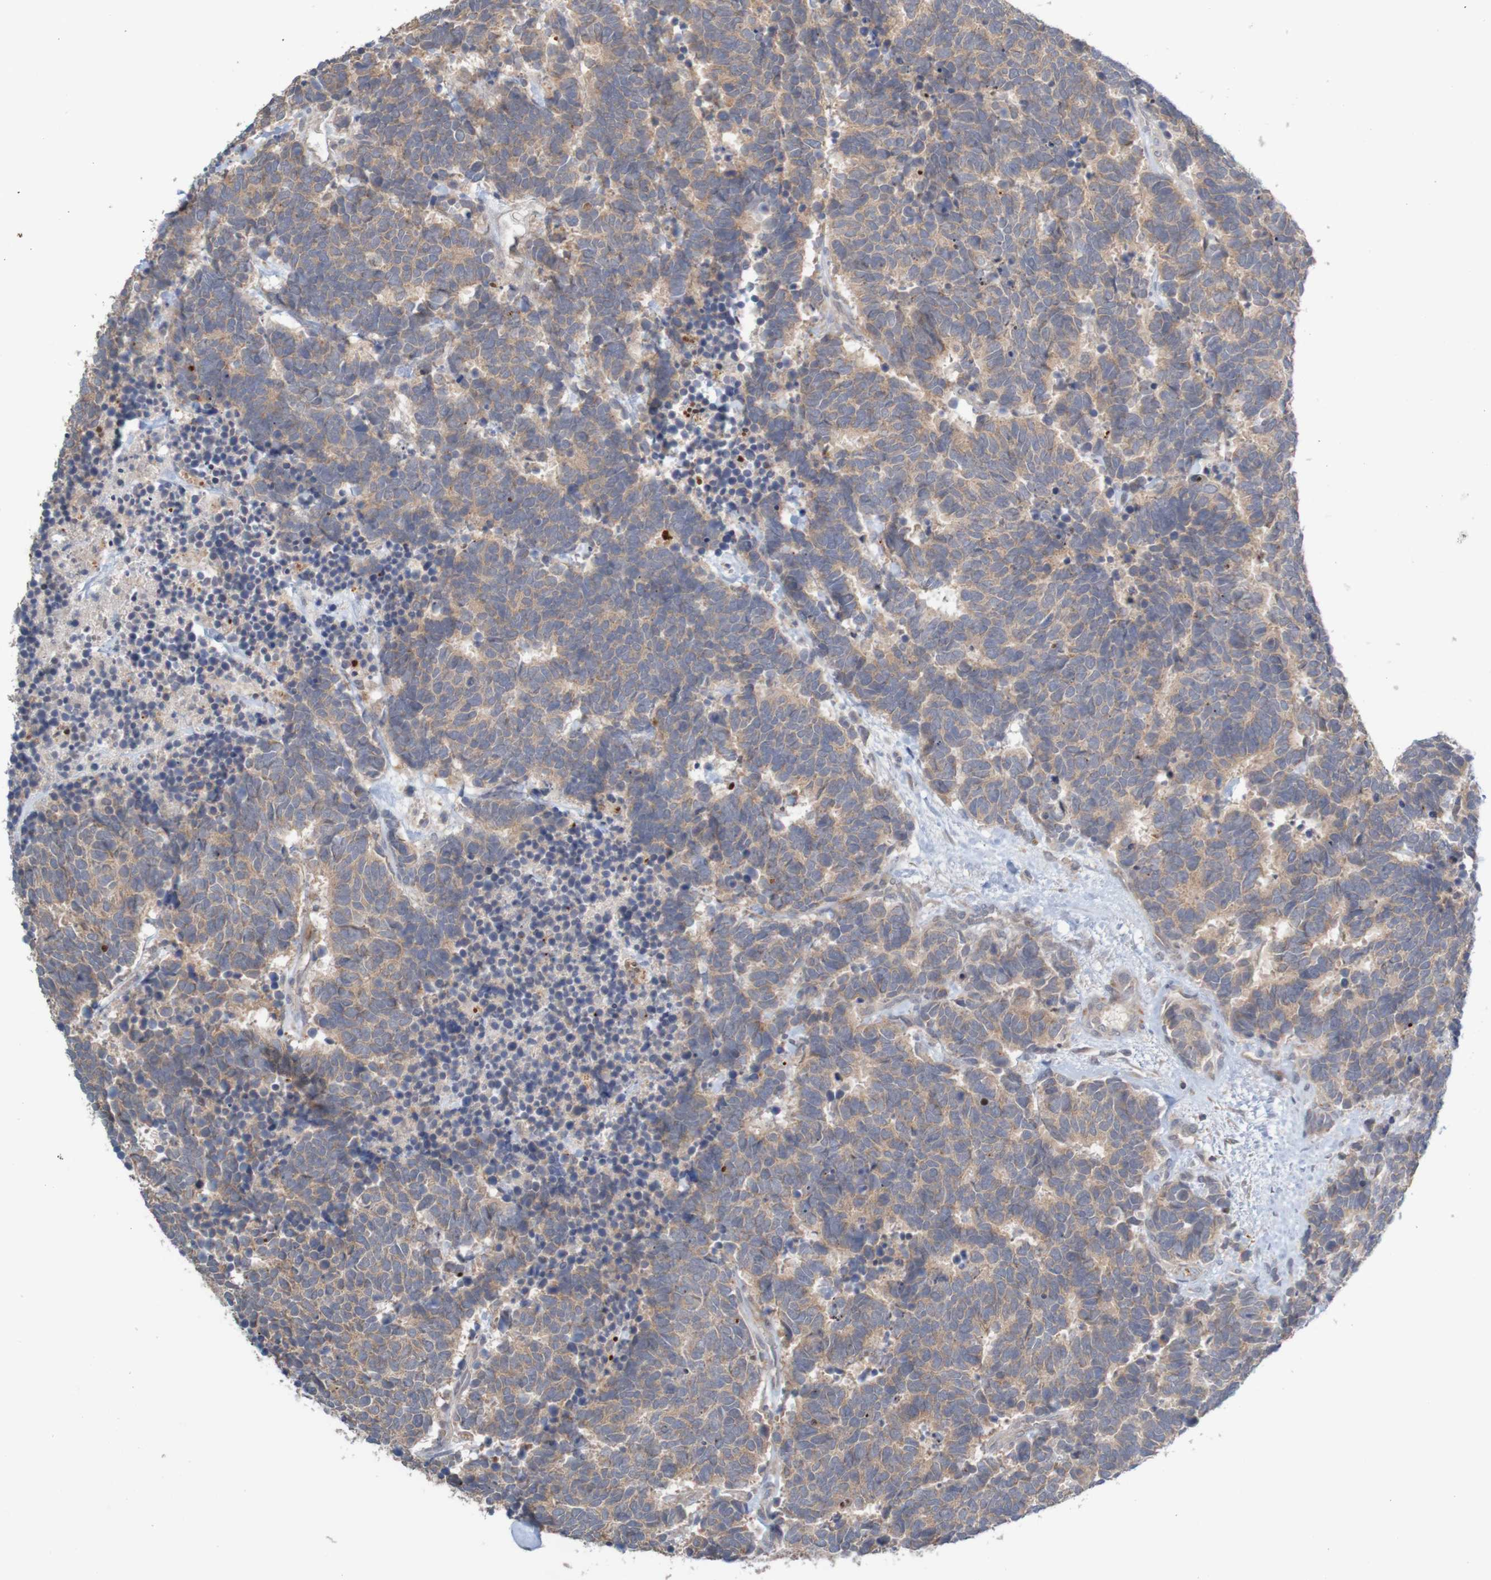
{"staining": {"intensity": "weak", "quantity": ">75%", "location": "cytoplasmic/membranous"}, "tissue": "carcinoid", "cell_type": "Tumor cells", "image_type": "cancer", "snomed": [{"axis": "morphology", "description": "Carcinoma, NOS"}, {"axis": "morphology", "description": "Carcinoid, malignant, NOS"}, {"axis": "topography", "description": "Urinary bladder"}], "caption": "A low amount of weak cytoplasmic/membranous positivity is identified in approximately >75% of tumor cells in carcinoma tissue.", "gene": "ANKK1", "patient": {"sex": "male", "age": 57}}